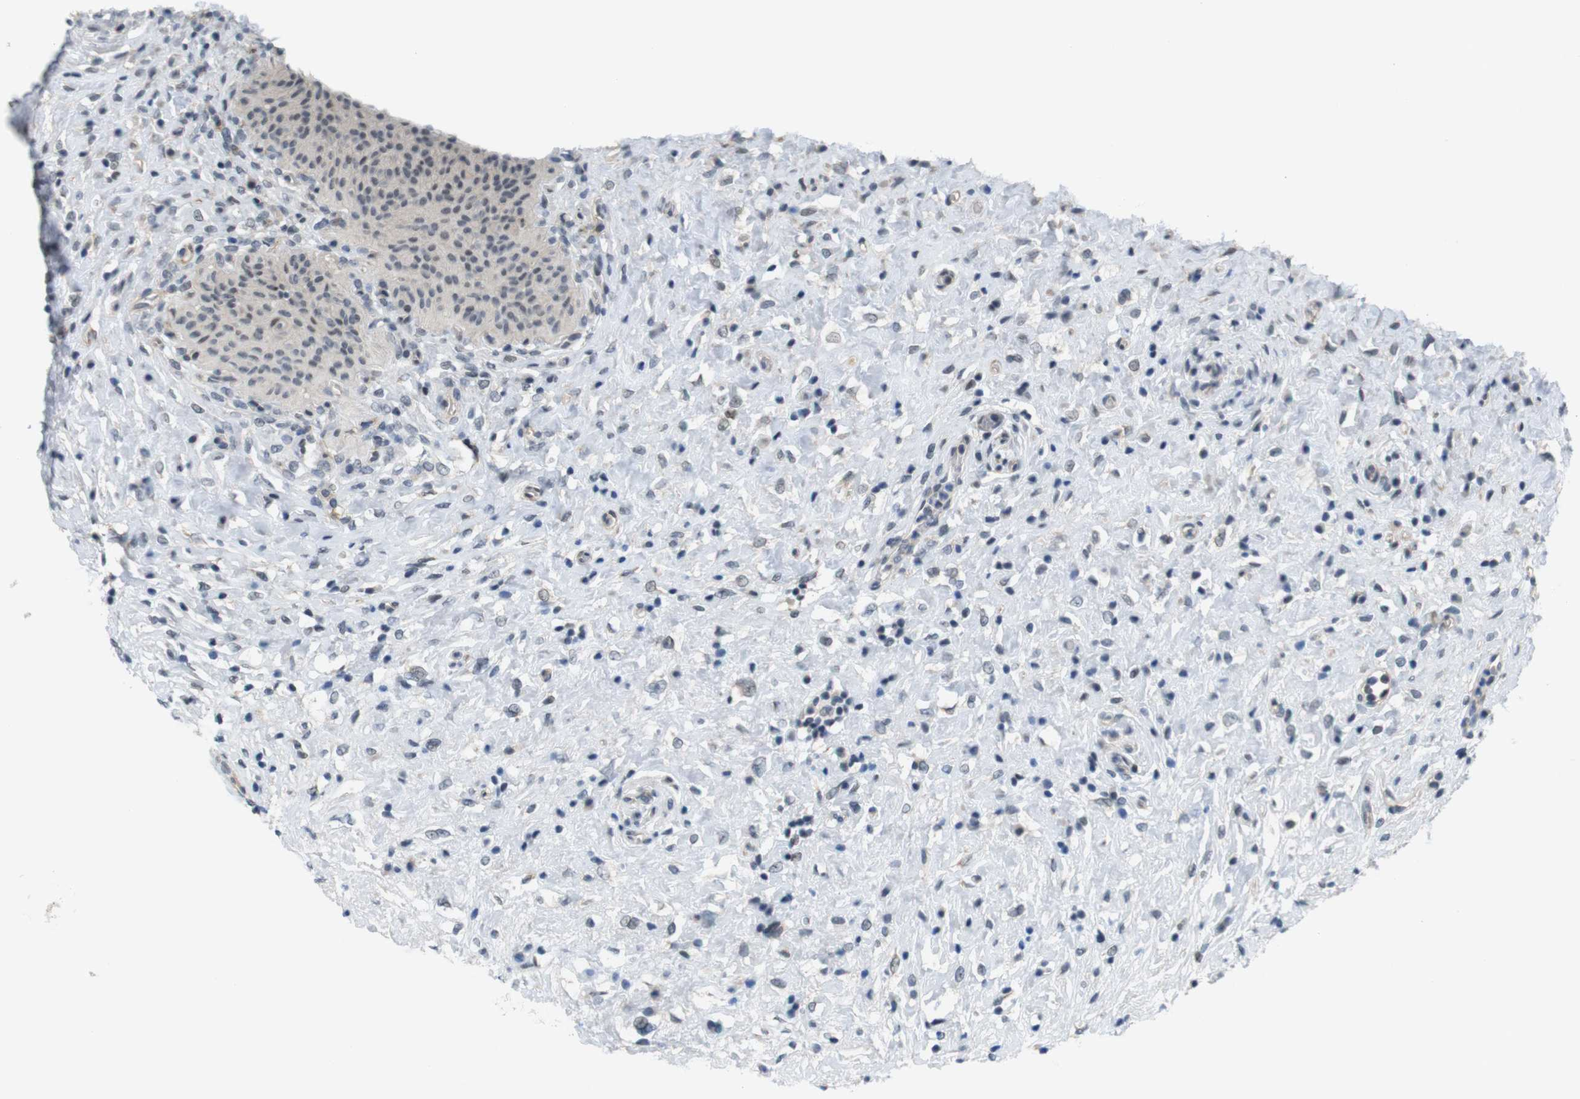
{"staining": {"intensity": "weak", "quantity": "<25%", "location": "cytoplasmic/membranous,nuclear"}, "tissue": "urinary bladder", "cell_type": "Urothelial cells", "image_type": "normal", "snomed": [{"axis": "morphology", "description": "Normal tissue, NOS"}, {"axis": "morphology", "description": "Urothelial carcinoma, High grade"}, {"axis": "topography", "description": "Urinary bladder"}], "caption": "An IHC image of unremarkable urinary bladder is shown. There is no staining in urothelial cells of urinary bladder.", "gene": "SMCO2", "patient": {"sex": "male", "age": 46}}